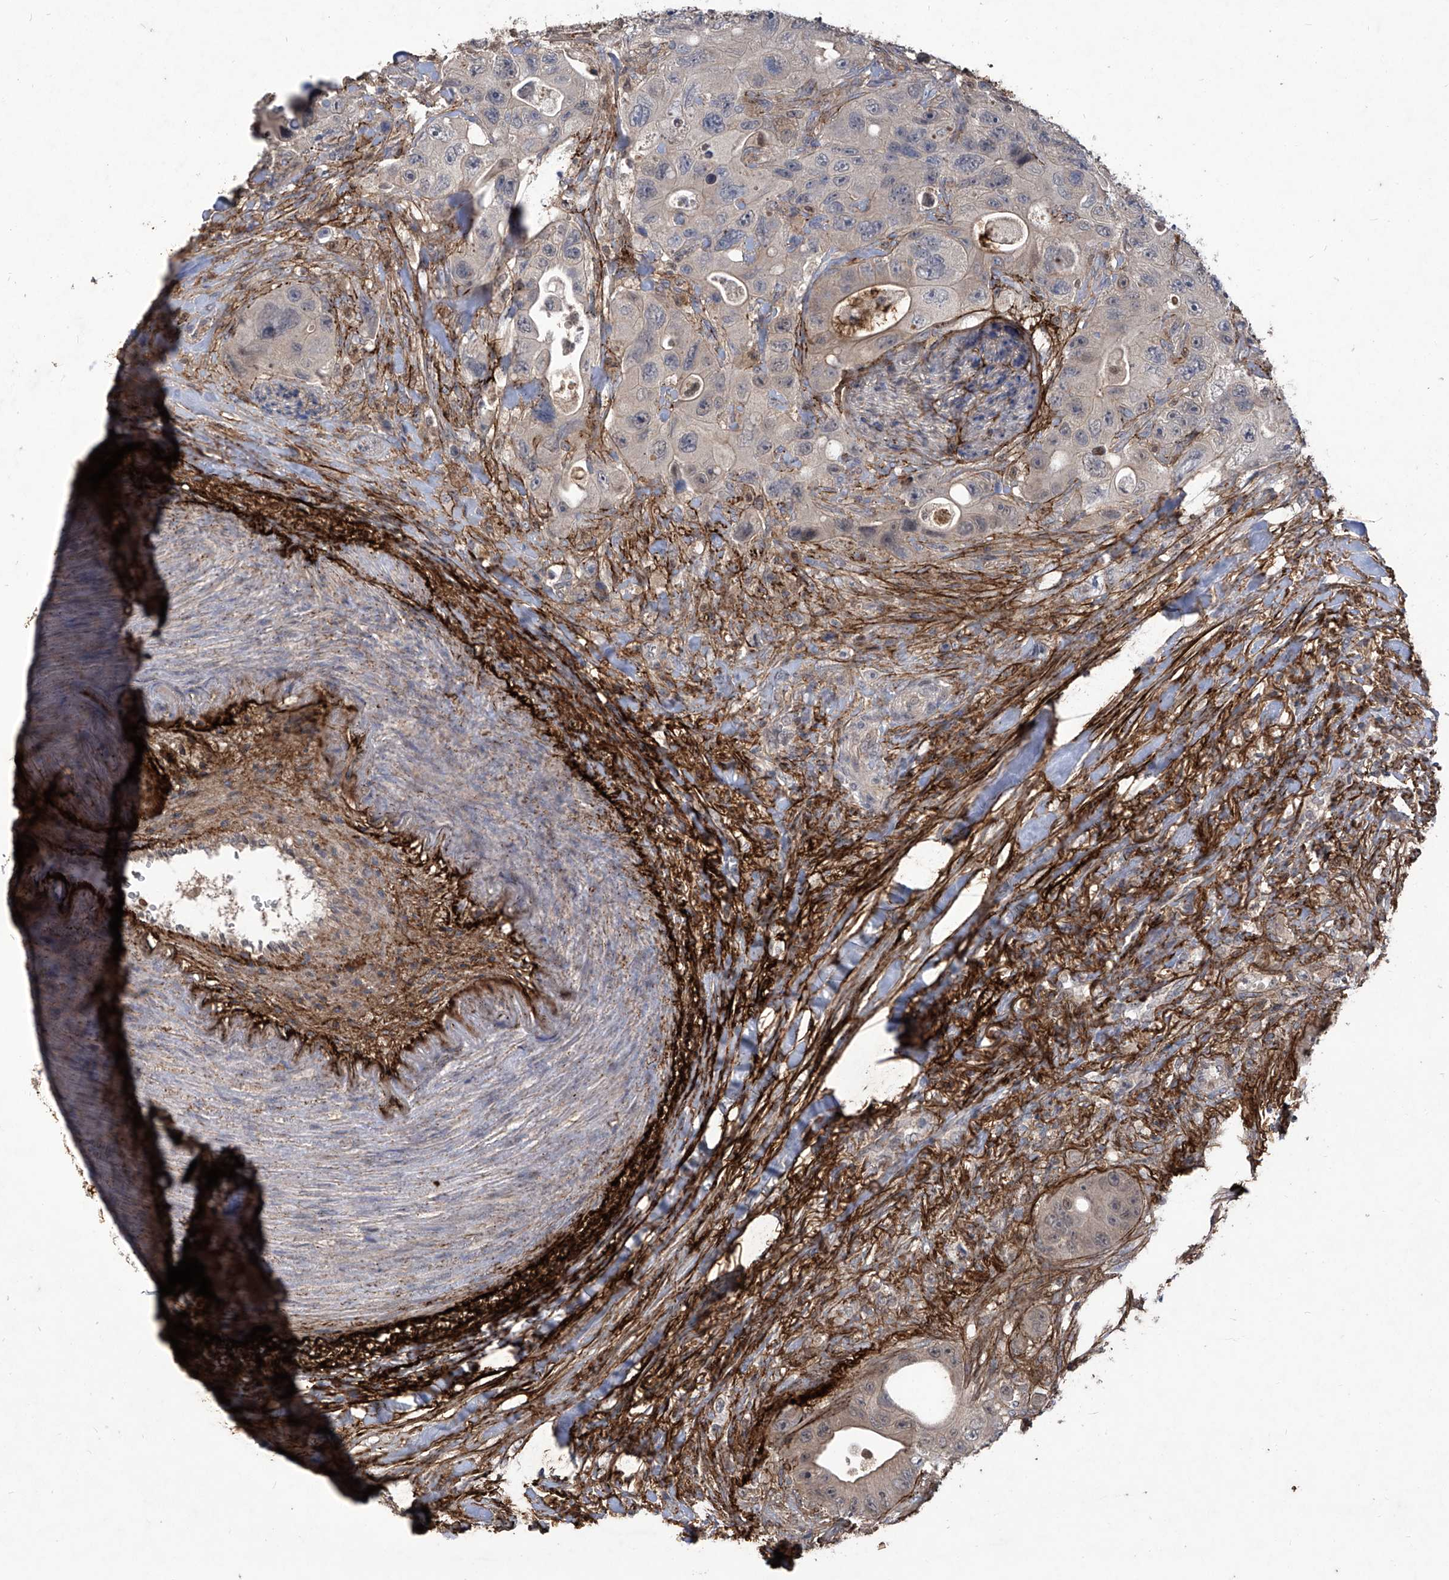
{"staining": {"intensity": "negative", "quantity": "none", "location": "none"}, "tissue": "colorectal cancer", "cell_type": "Tumor cells", "image_type": "cancer", "snomed": [{"axis": "morphology", "description": "Adenocarcinoma, NOS"}, {"axis": "topography", "description": "Colon"}], "caption": "Protein analysis of colorectal adenocarcinoma displays no significant staining in tumor cells.", "gene": "TXNIP", "patient": {"sex": "female", "age": 46}}